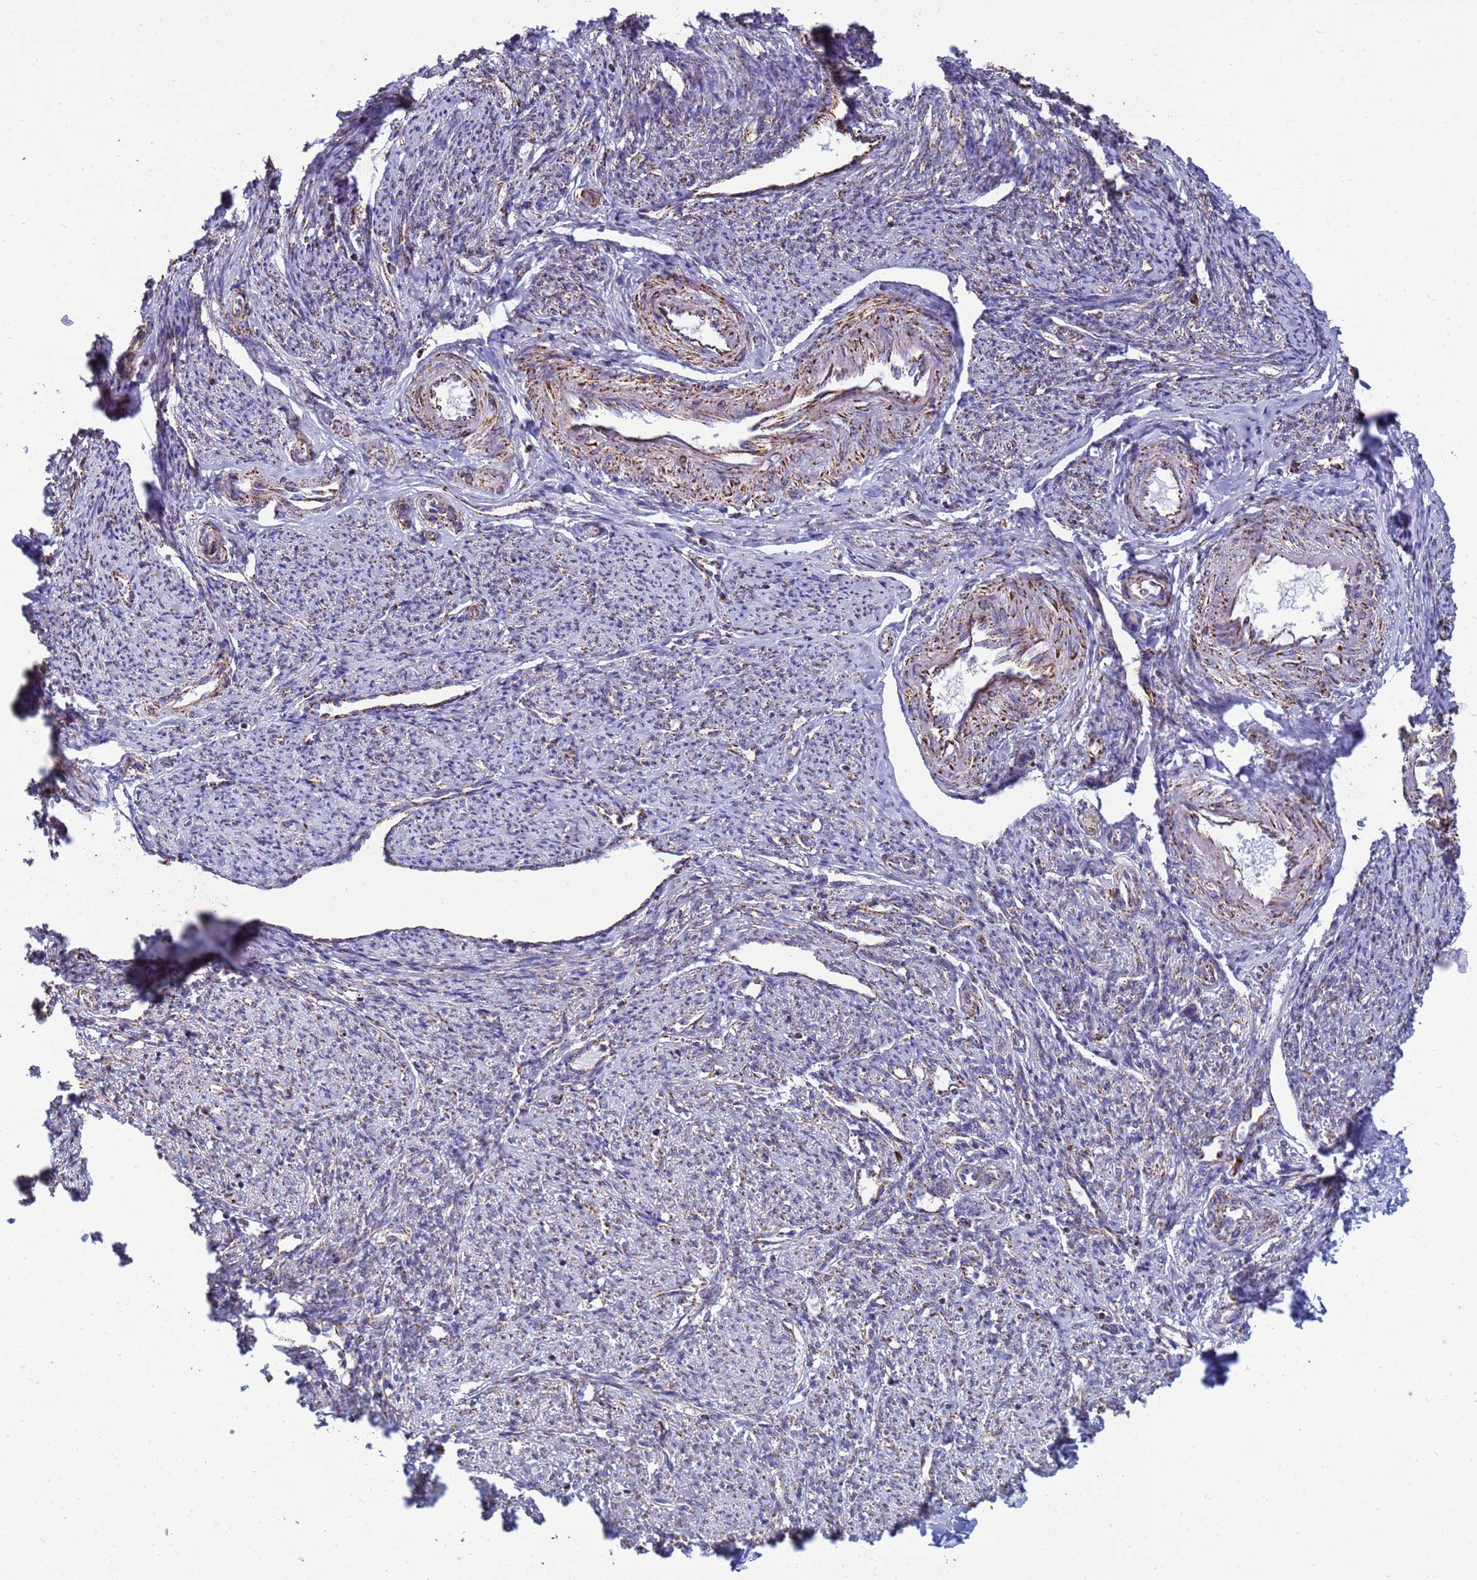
{"staining": {"intensity": "weak", "quantity": "25%-75%", "location": "cytoplasmic/membranous"}, "tissue": "smooth muscle", "cell_type": "Smooth muscle cells", "image_type": "normal", "snomed": [{"axis": "morphology", "description": "Normal tissue, NOS"}, {"axis": "topography", "description": "Smooth muscle"}, {"axis": "topography", "description": "Uterus"}], "caption": "A brown stain highlights weak cytoplasmic/membranous staining of a protein in smooth muscle cells of normal smooth muscle. The staining was performed using DAB to visualize the protein expression in brown, while the nuclei were stained in blue with hematoxylin (Magnification: 20x).", "gene": "COQ4", "patient": {"sex": "female", "age": 59}}